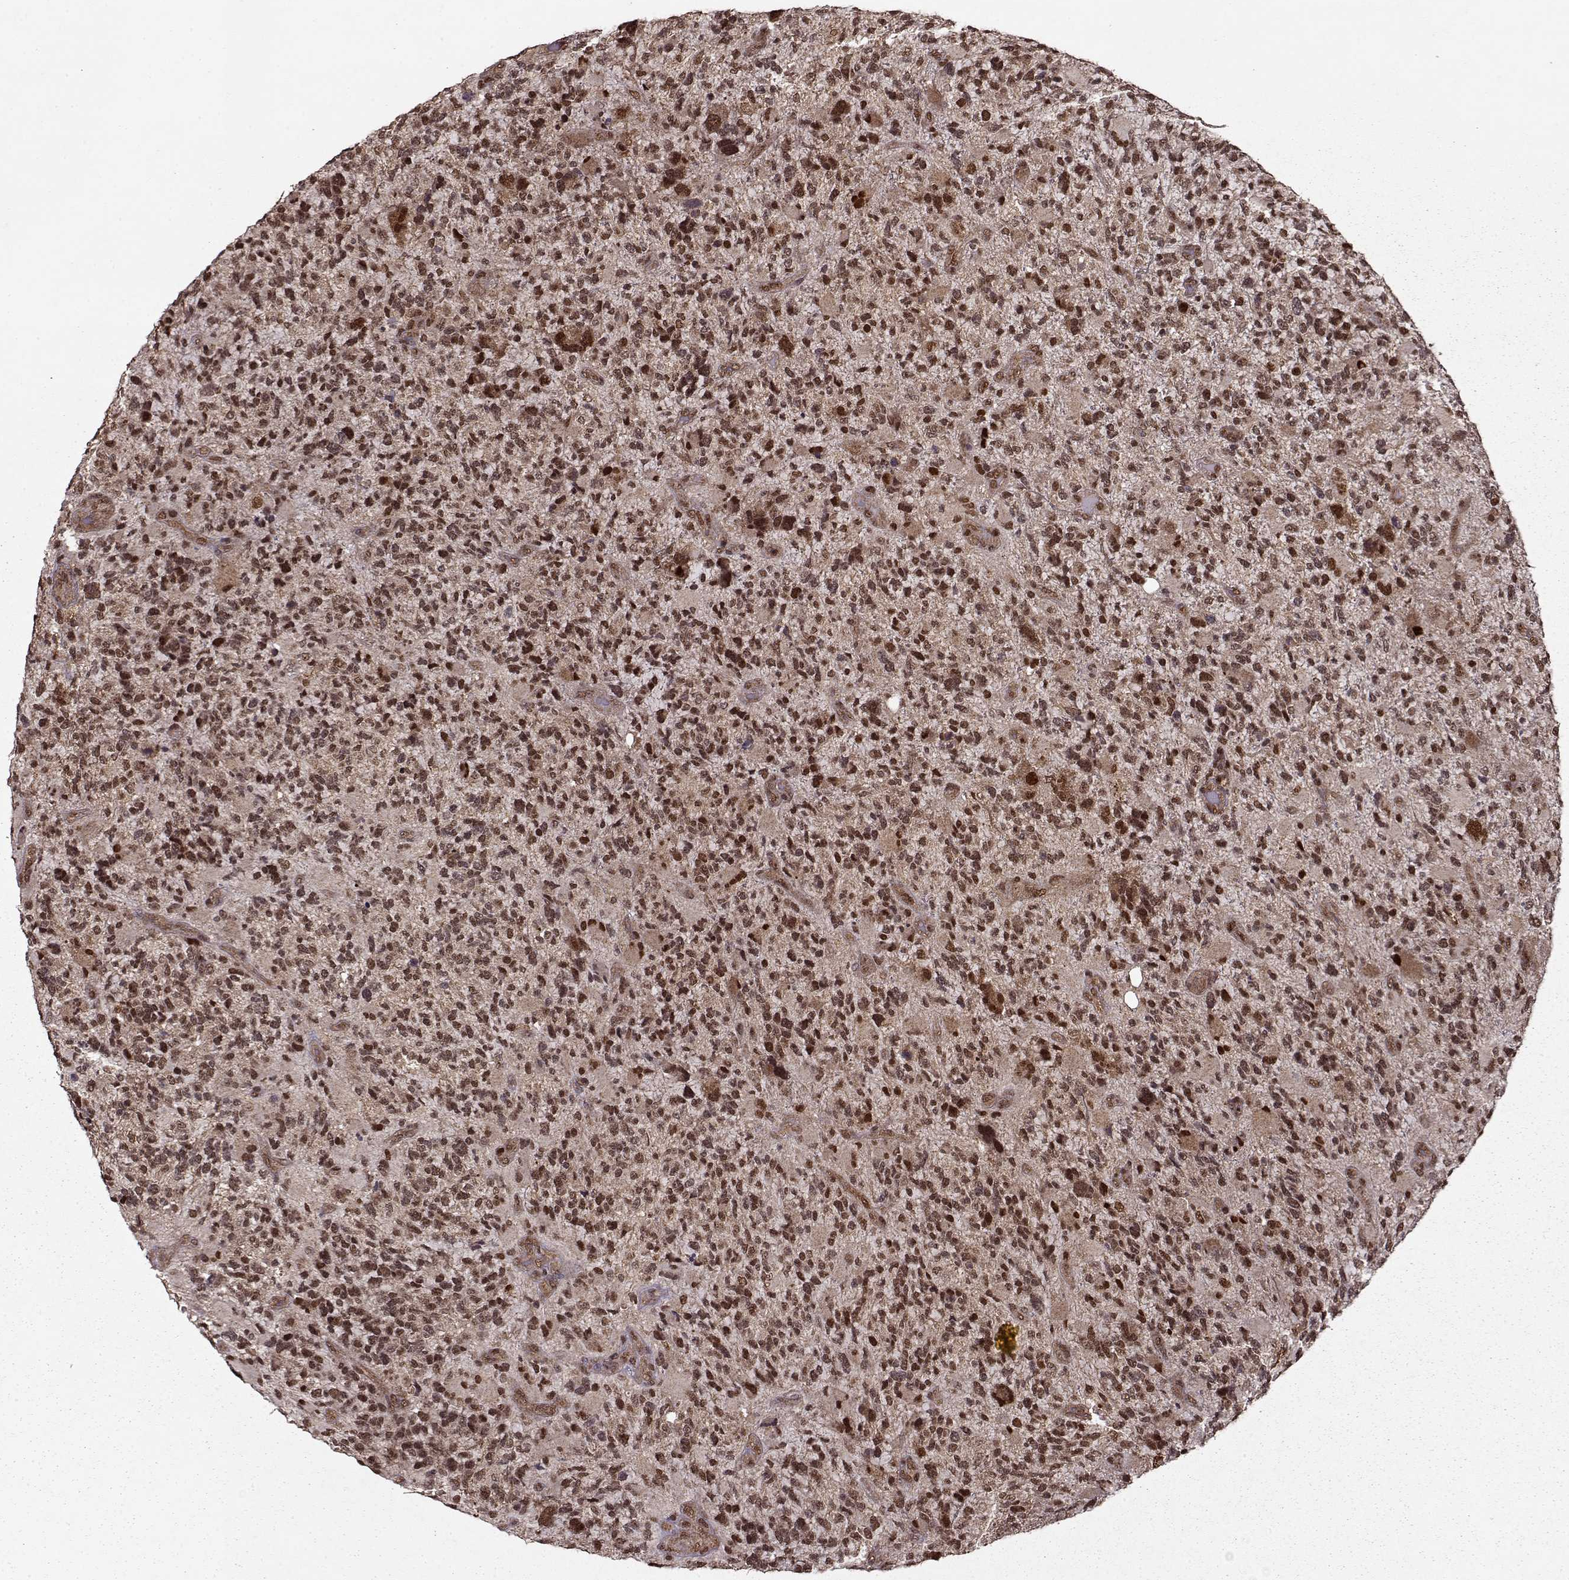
{"staining": {"intensity": "moderate", "quantity": ">75%", "location": "nuclear"}, "tissue": "glioma", "cell_type": "Tumor cells", "image_type": "cancer", "snomed": [{"axis": "morphology", "description": "Glioma, malignant, High grade"}, {"axis": "topography", "description": "Brain"}], "caption": "Glioma stained for a protein (brown) shows moderate nuclear positive positivity in about >75% of tumor cells.", "gene": "PSMA7", "patient": {"sex": "female", "age": 71}}